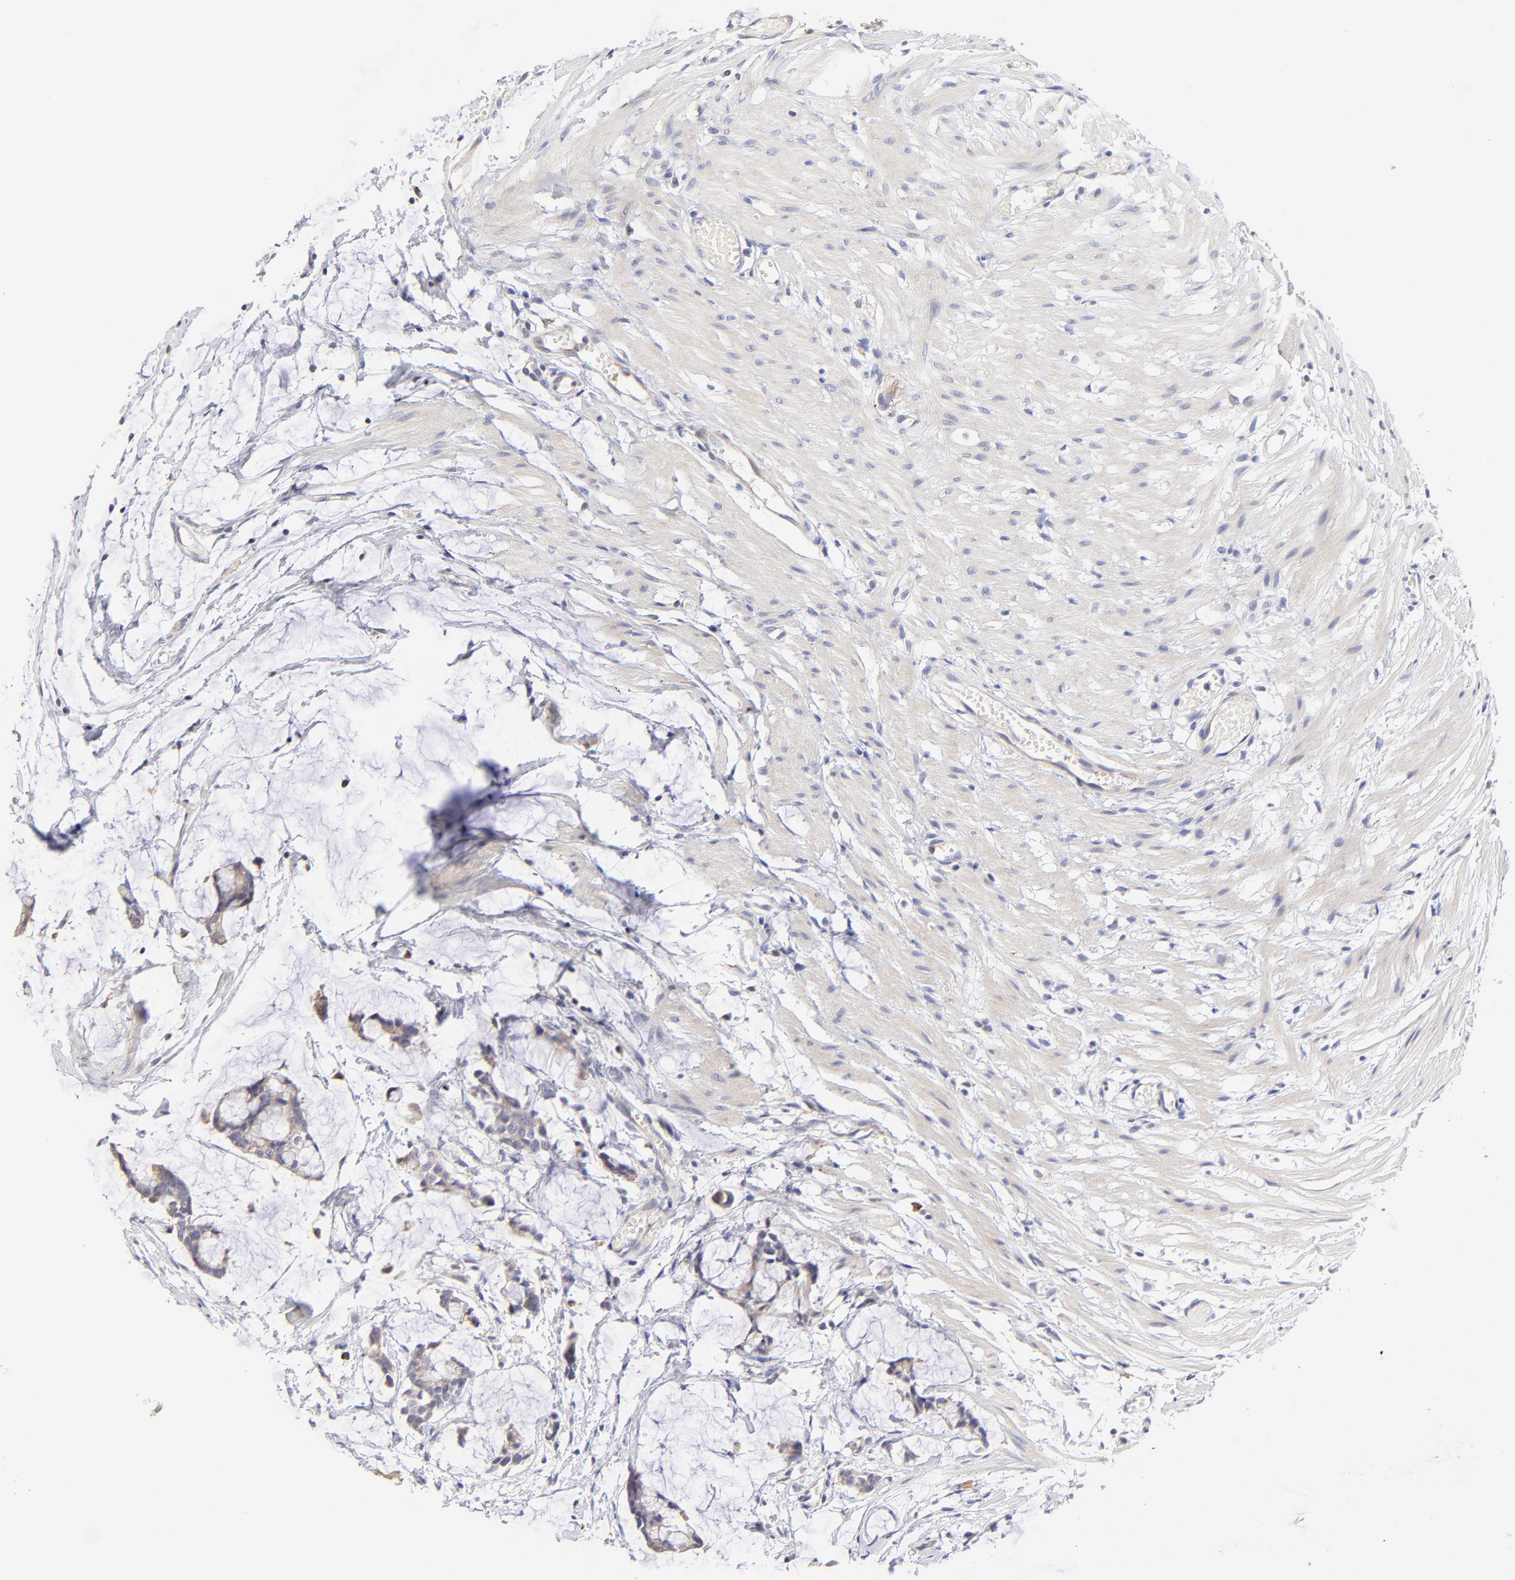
{"staining": {"intensity": "weak", "quantity": ">75%", "location": "cytoplasmic/membranous"}, "tissue": "colorectal cancer", "cell_type": "Tumor cells", "image_type": "cancer", "snomed": [{"axis": "morphology", "description": "Adenocarcinoma, NOS"}, {"axis": "topography", "description": "Colon"}], "caption": "The histopathology image displays staining of colorectal adenocarcinoma, revealing weak cytoplasmic/membranous protein expression (brown color) within tumor cells.", "gene": "GCSAM", "patient": {"sex": "male", "age": 14}}